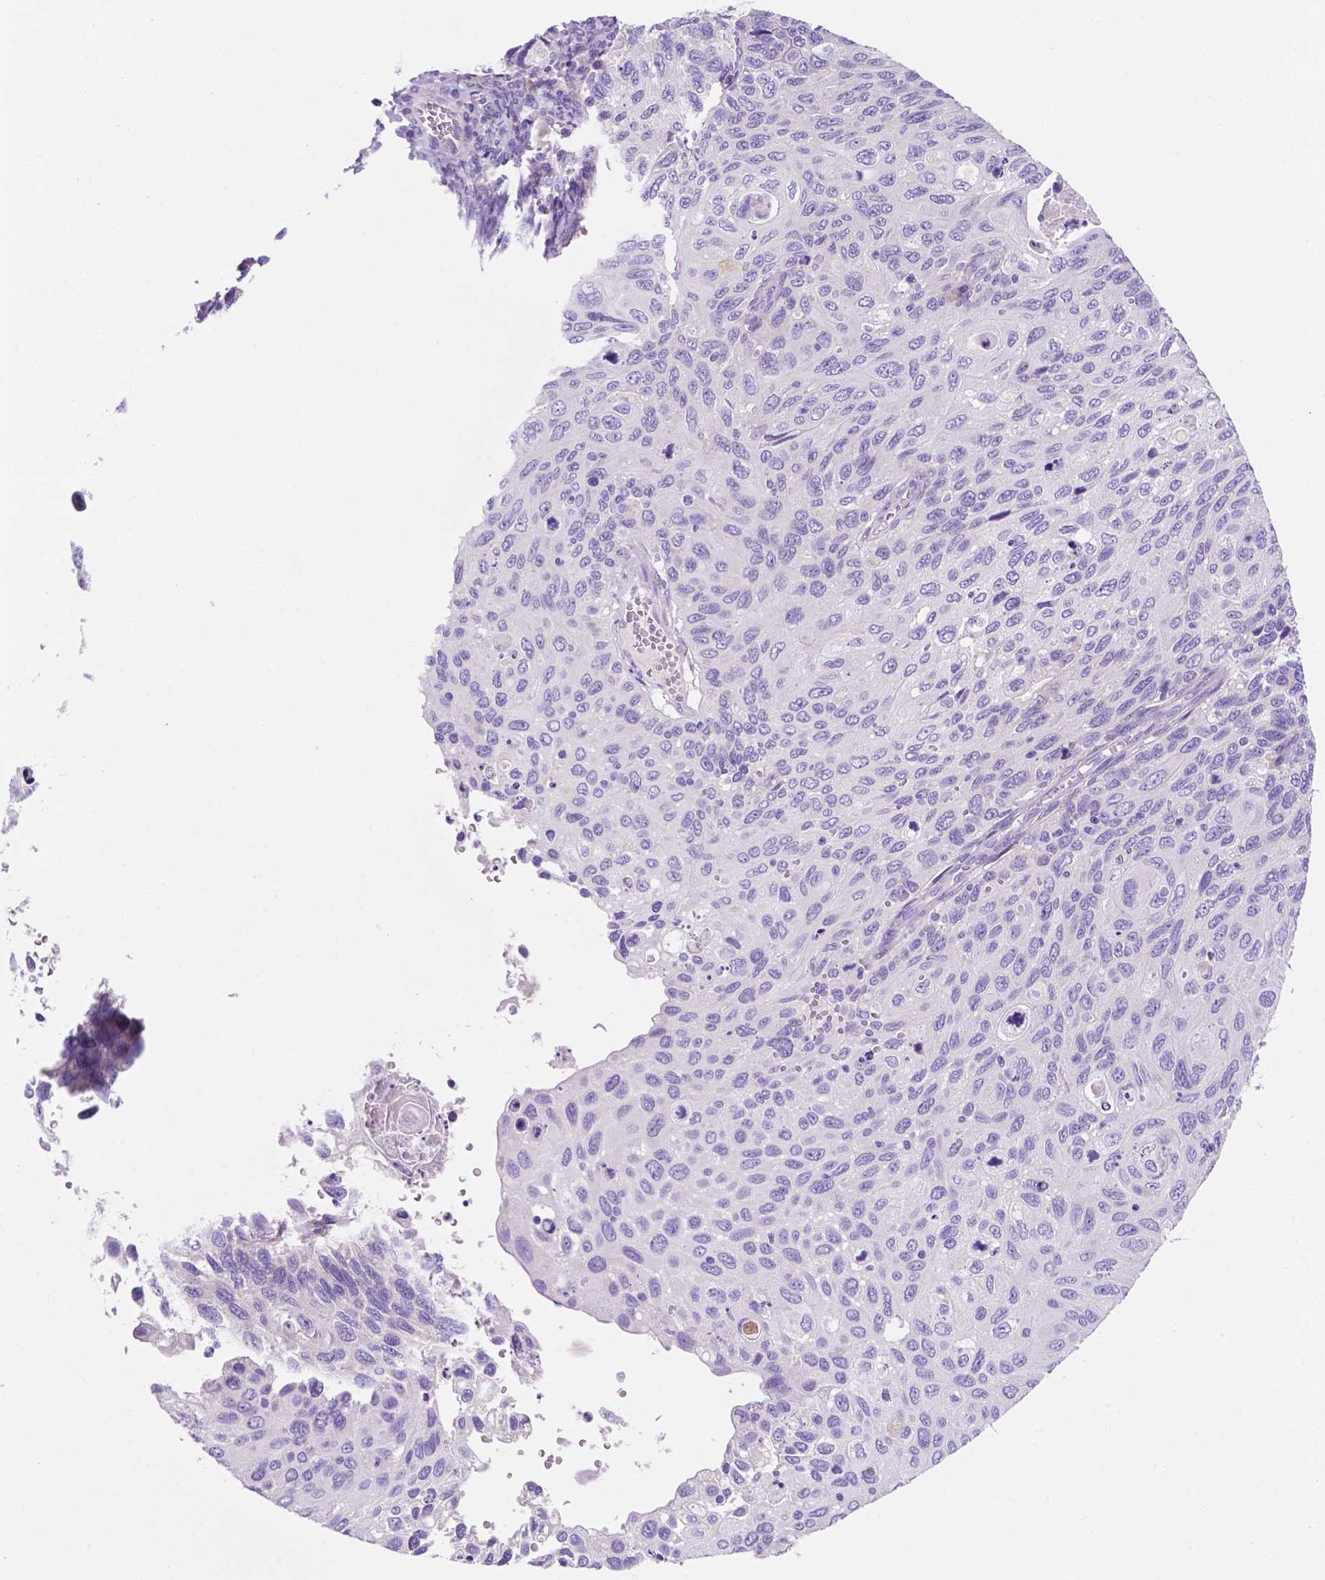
{"staining": {"intensity": "negative", "quantity": "none", "location": "none"}, "tissue": "cervical cancer", "cell_type": "Tumor cells", "image_type": "cancer", "snomed": [{"axis": "morphology", "description": "Squamous cell carcinoma, NOS"}, {"axis": "topography", "description": "Cervix"}], "caption": "Immunohistochemistry (IHC) of cervical squamous cell carcinoma shows no staining in tumor cells.", "gene": "CEACAM7", "patient": {"sex": "female", "age": 70}}